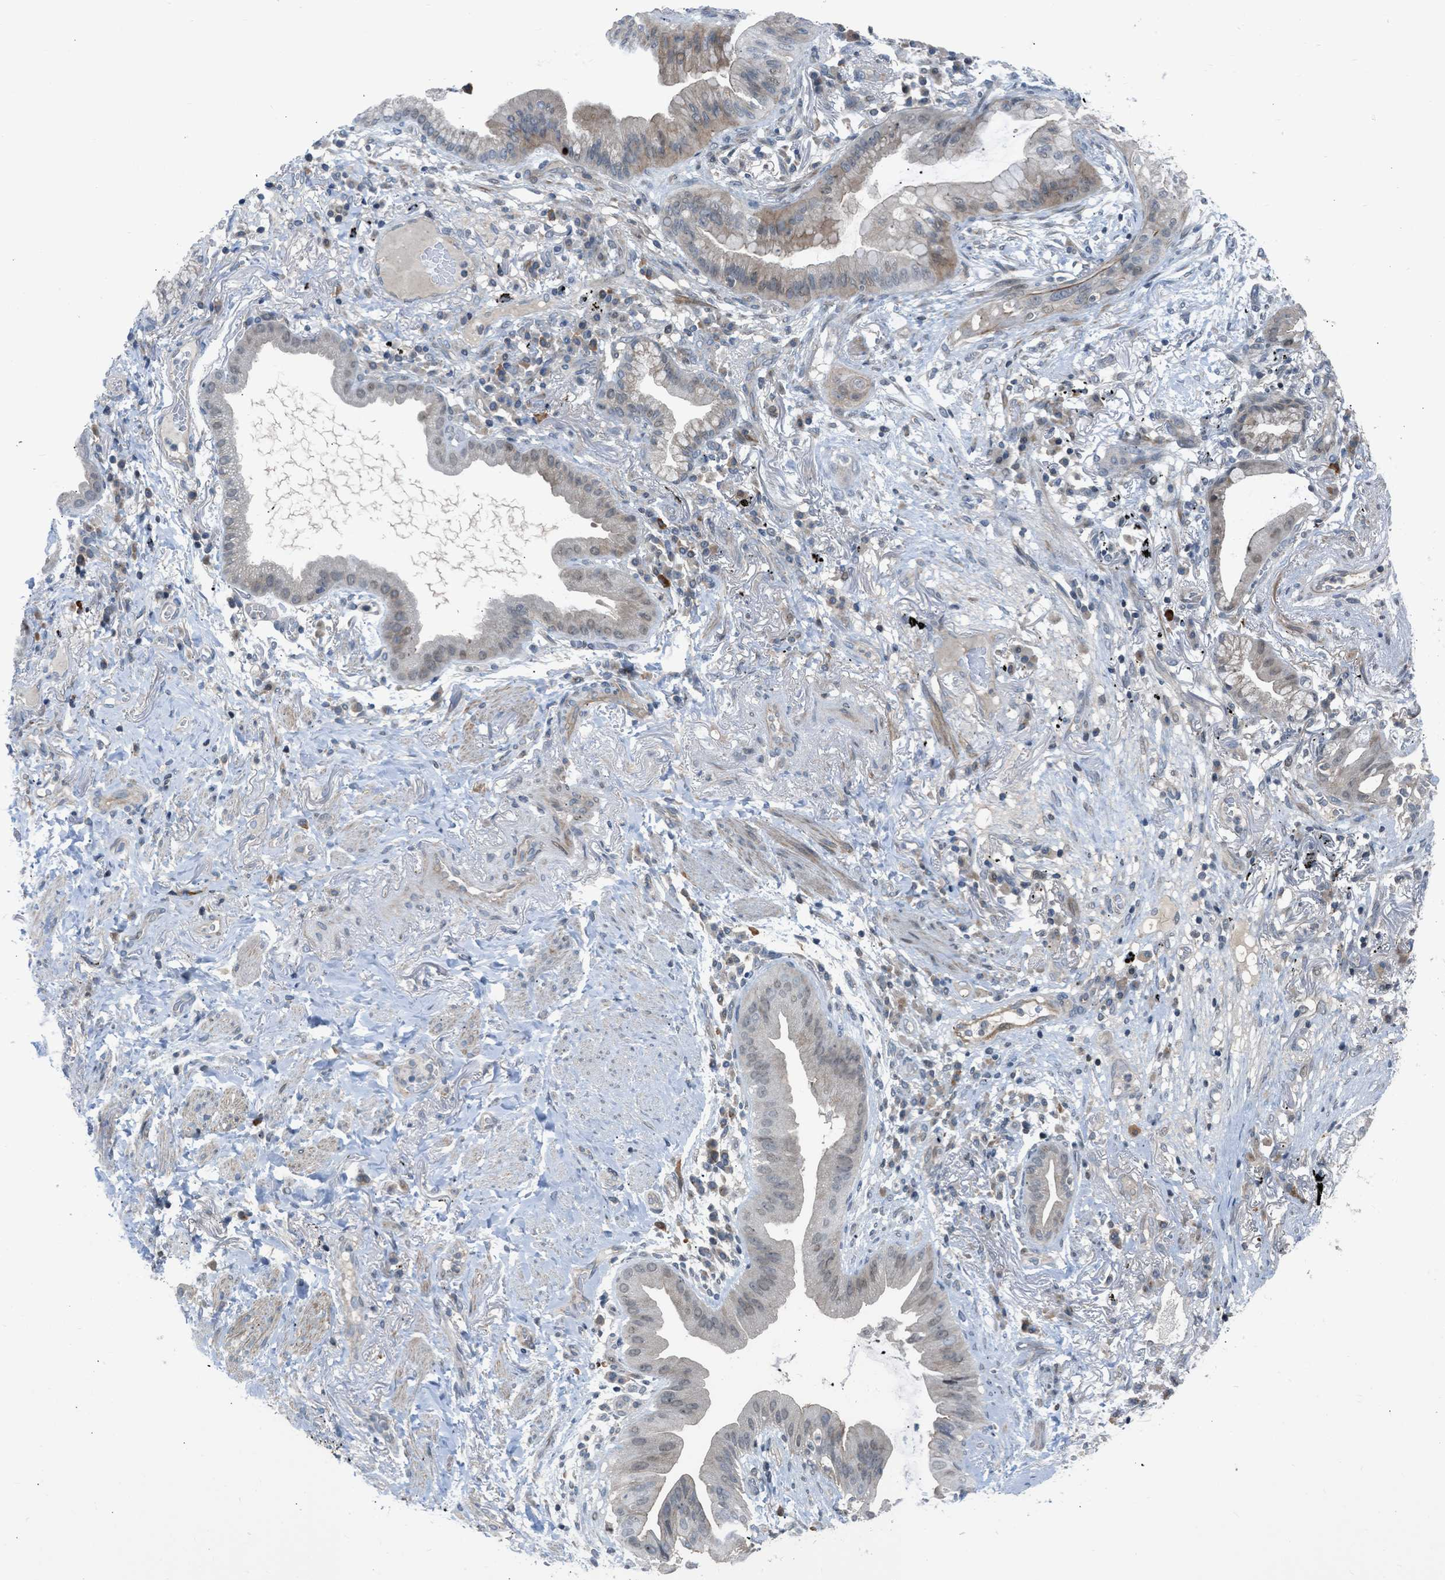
{"staining": {"intensity": "moderate", "quantity": "25%-75%", "location": "cytoplasmic/membranous"}, "tissue": "lung cancer", "cell_type": "Tumor cells", "image_type": "cancer", "snomed": [{"axis": "morphology", "description": "Normal tissue, NOS"}, {"axis": "morphology", "description": "Adenocarcinoma, NOS"}, {"axis": "topography", "description": "Bronchus"}, {"axis": "topography", "description": "Lung"}], "caption": "Immunohistochemical staining of lung cancer exhibits medium levels of moderate cytoplasmic/membranous protein staining in approximately 25%-75% of tumor cells.", "gene": "TTBK2", "patient": {"sex": "female", "age": 70}}